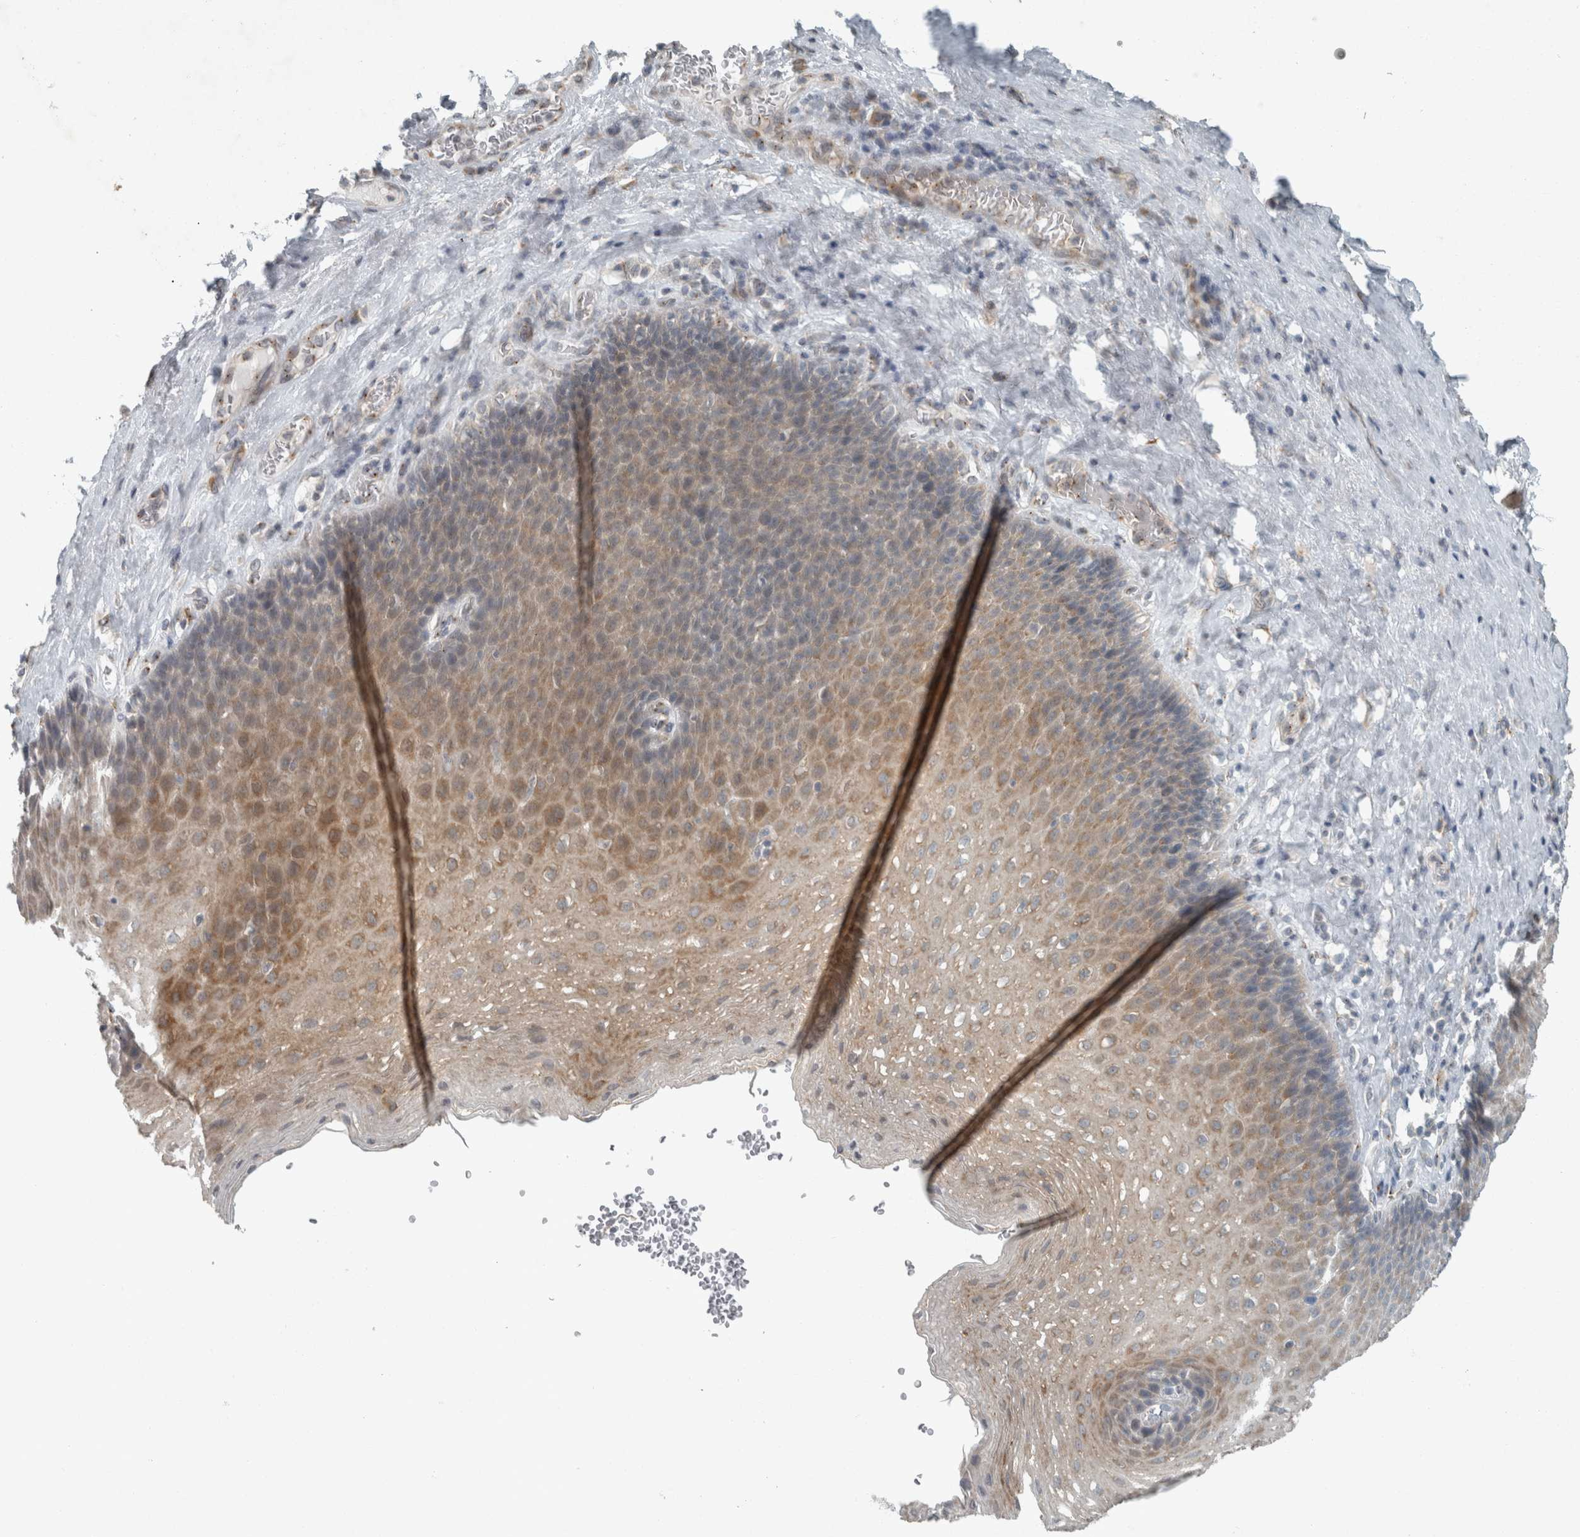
{"staining": {"intensity": "moderate", "quantity": "25%-75%", "location": "cytoplasmic/membranous"}, "tissue": "esophagus", "cell_type": "Squamous epithelial cells", "image_type": "normal", "snomed": [{"axis": "morphology", "description": "Normal tissue, NOS"}, {"axis": "topography", "description": "Esophagus"}], "caption": "Squamous epithelial cells demonstrate medium levels of moderate cytoplasmic/membranous expression in approximately 25%-75% of cells in benign esophagus. The protein is shown in brown color, while the nuclei are stained blue.", "gene": "KIF1C", "patient": {"sex": "female", "age": 66}}